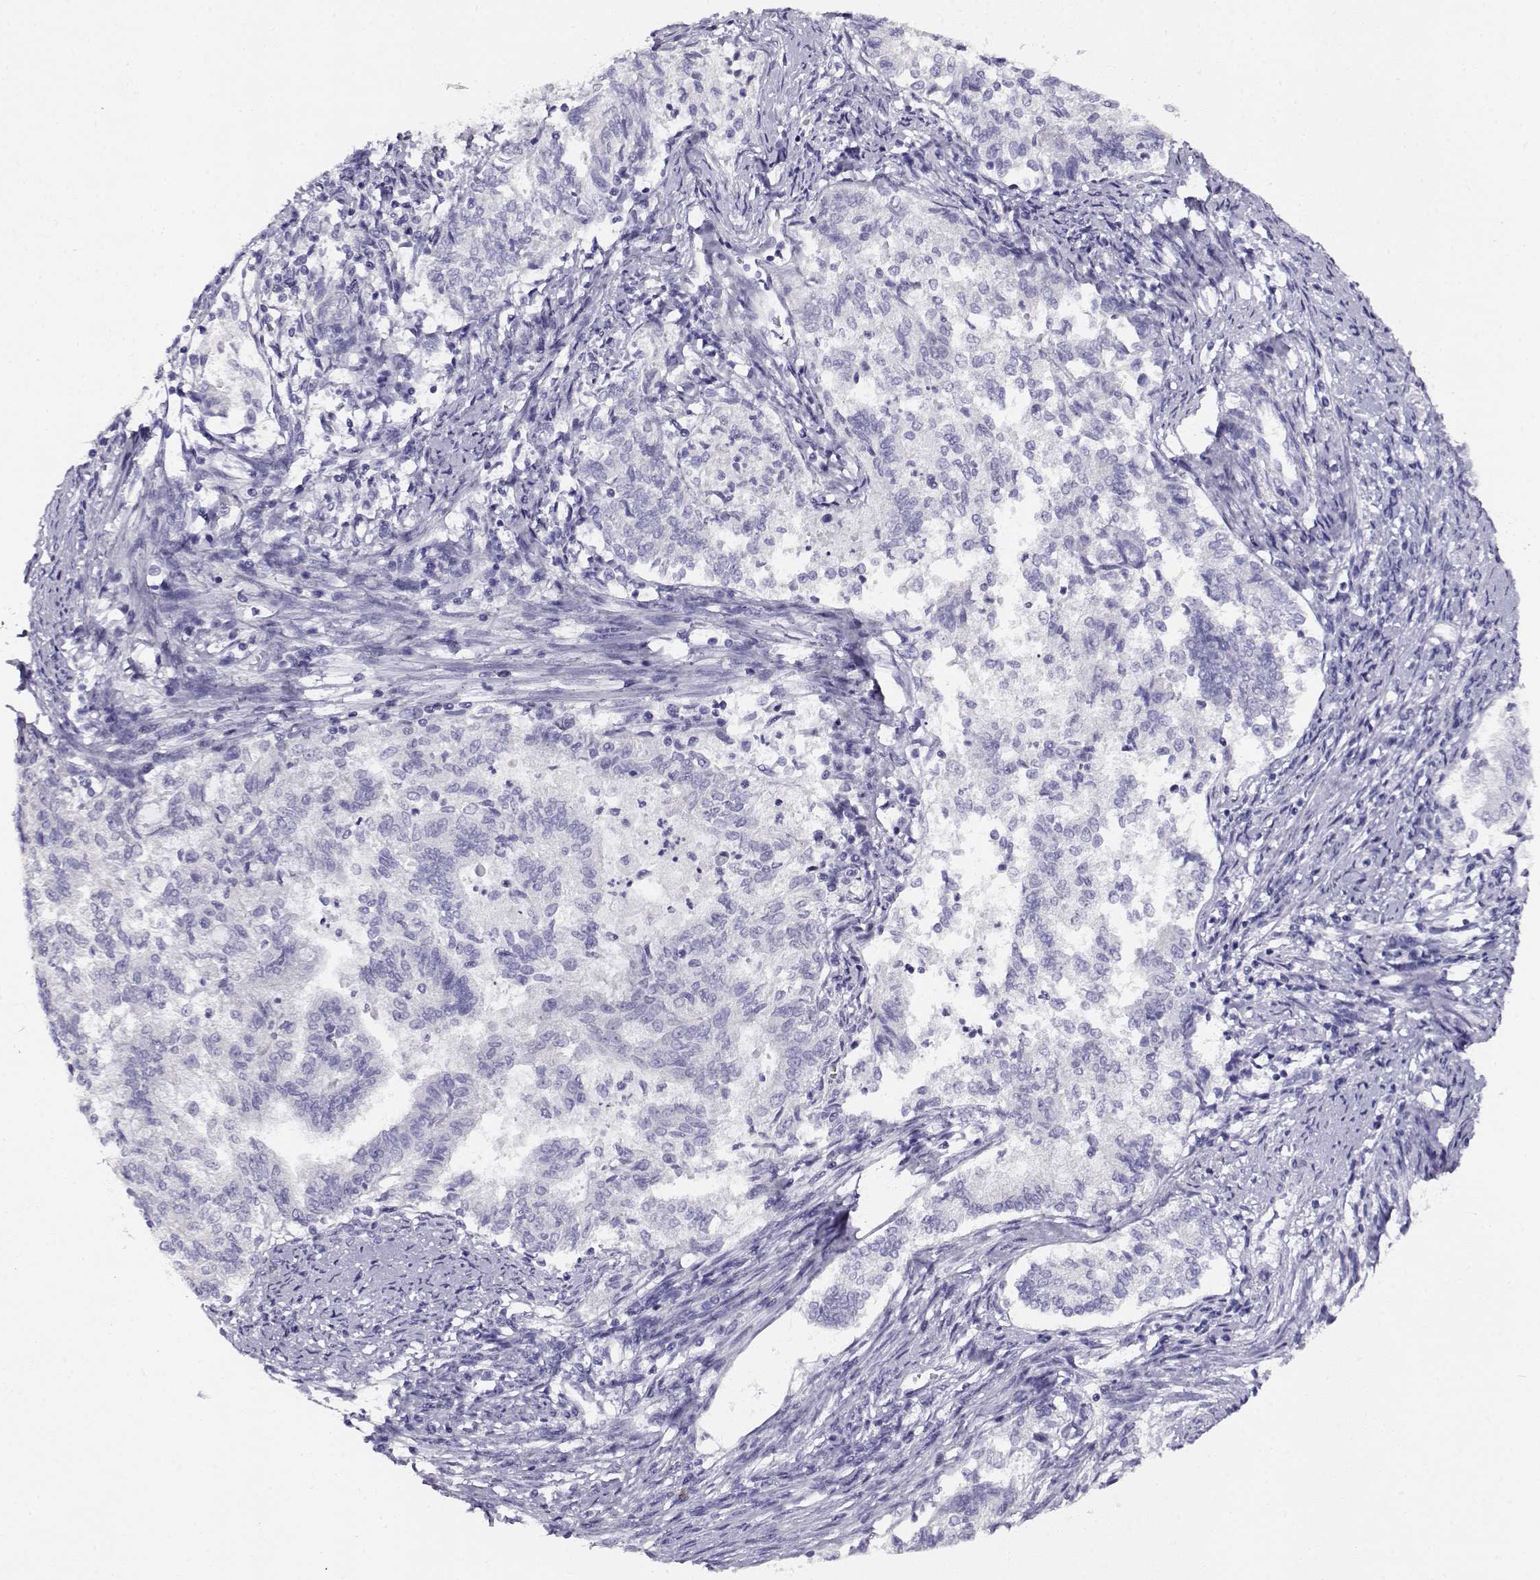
{"staining": {"intensity": "negative", "quantity": "none", "location": "none"}, "tissue": "endometrial cancer", "cell_type": "Tumor cells", "image_type": "cancer", "snomed": [{"axis": "morphology", "description": "Adenocarcinoma, NOS"}, {"axis": "topography", "description": "Endometrium"}], "caption": "This is a histopathology image of IHC staining of endometrial adenocarcinoma, which shows no expression in tumor cells.", "gene": "CABS1", "patient": {"sex": "female", "age": 65}}